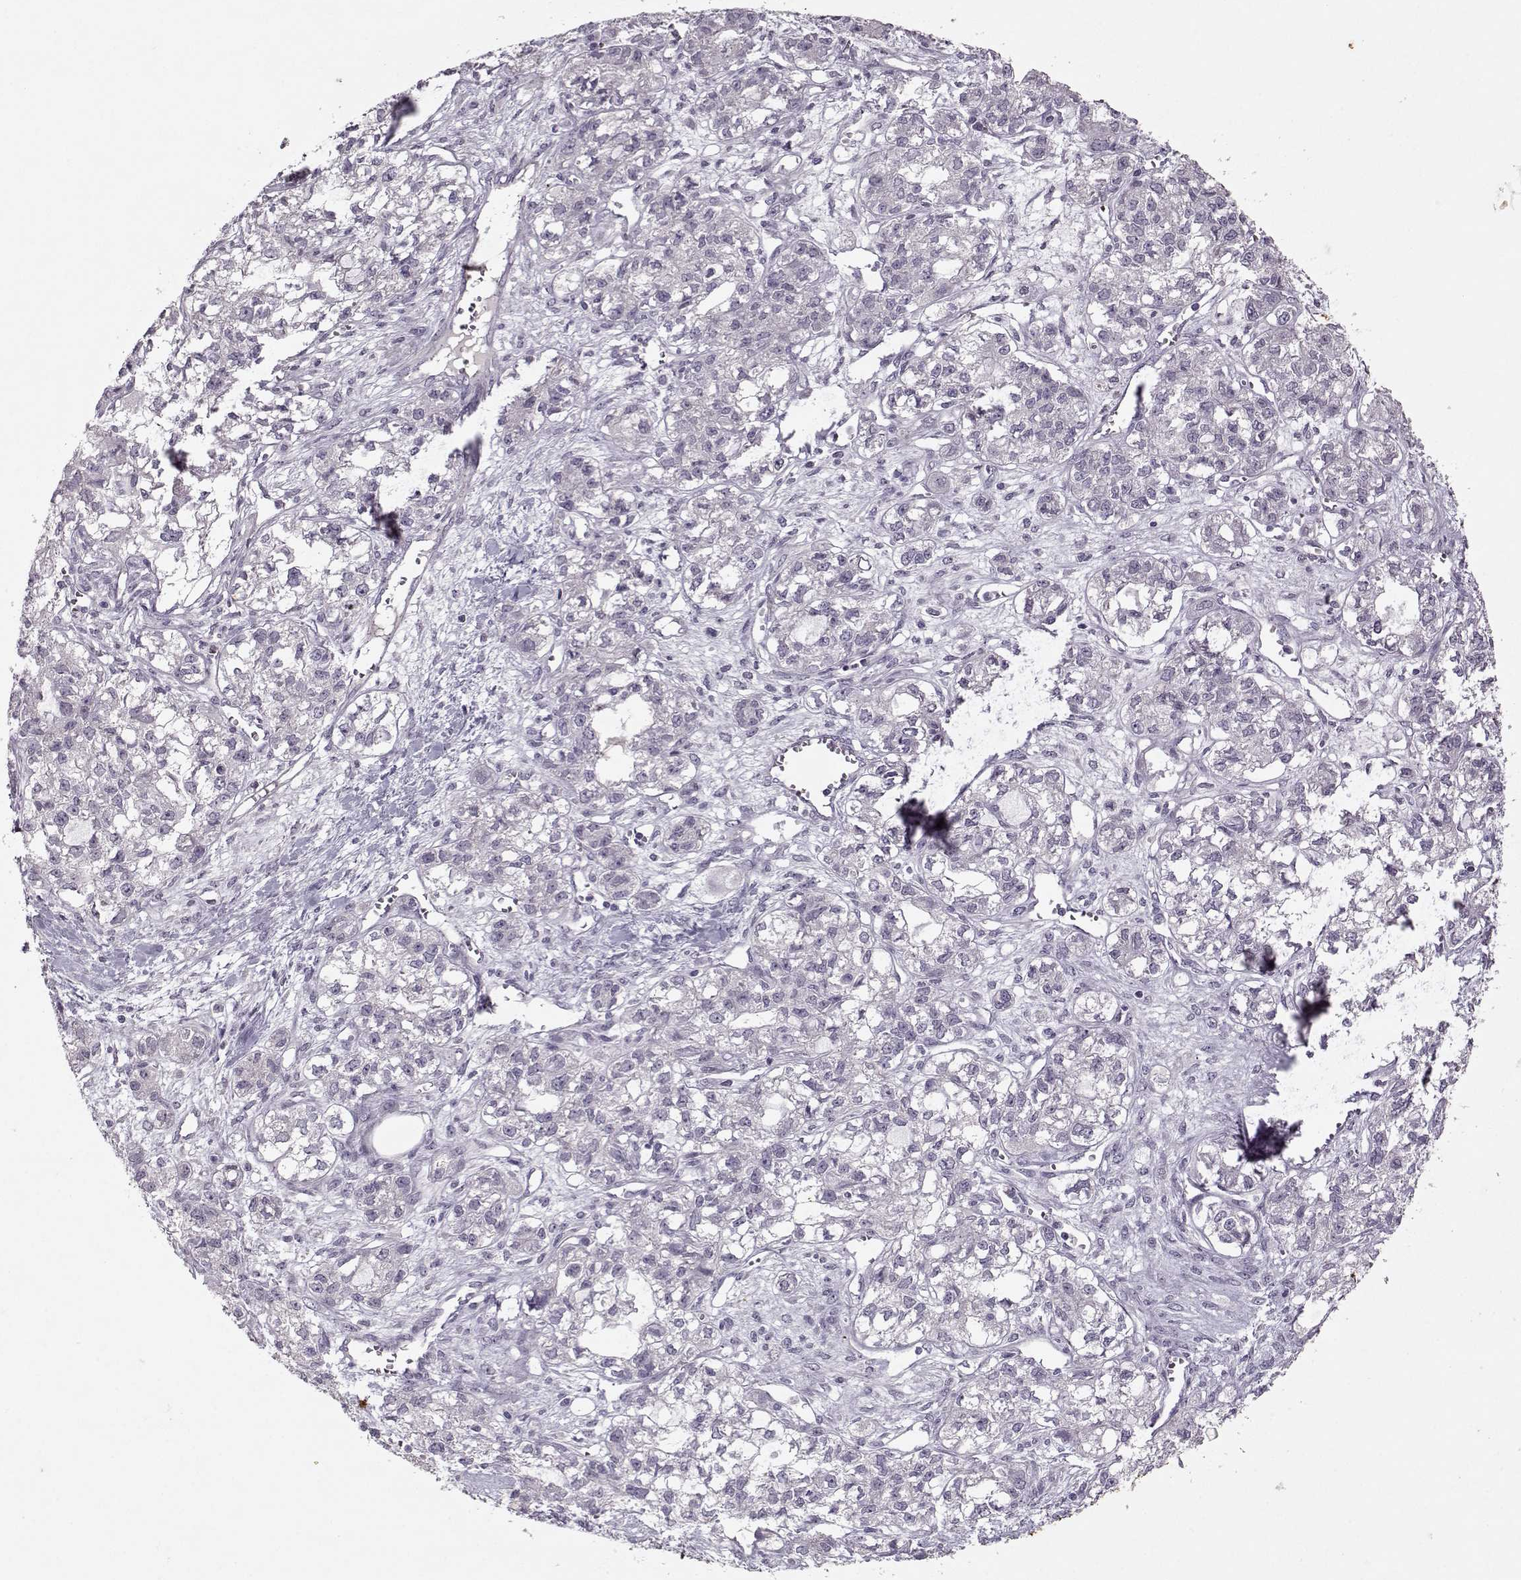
{"staining": {"intensity": "negative", "quantity": "none", "location": "none"}, "tissue": "ovarian cancer", "cell_type": "Tumor cells", "image_type": "cancer", "snomed": [{"axis": "morphology", "description": "Carcinoma, endometroid"}, {"axis": "topography", "description": "Ovary"}], "caption": "Immunohistochemical staining of ovarian endometroid carcinoma reveals no significant staining in tumor cells.", "gene": "KRT9", "patient": {"sex": "female", "age": 64}}